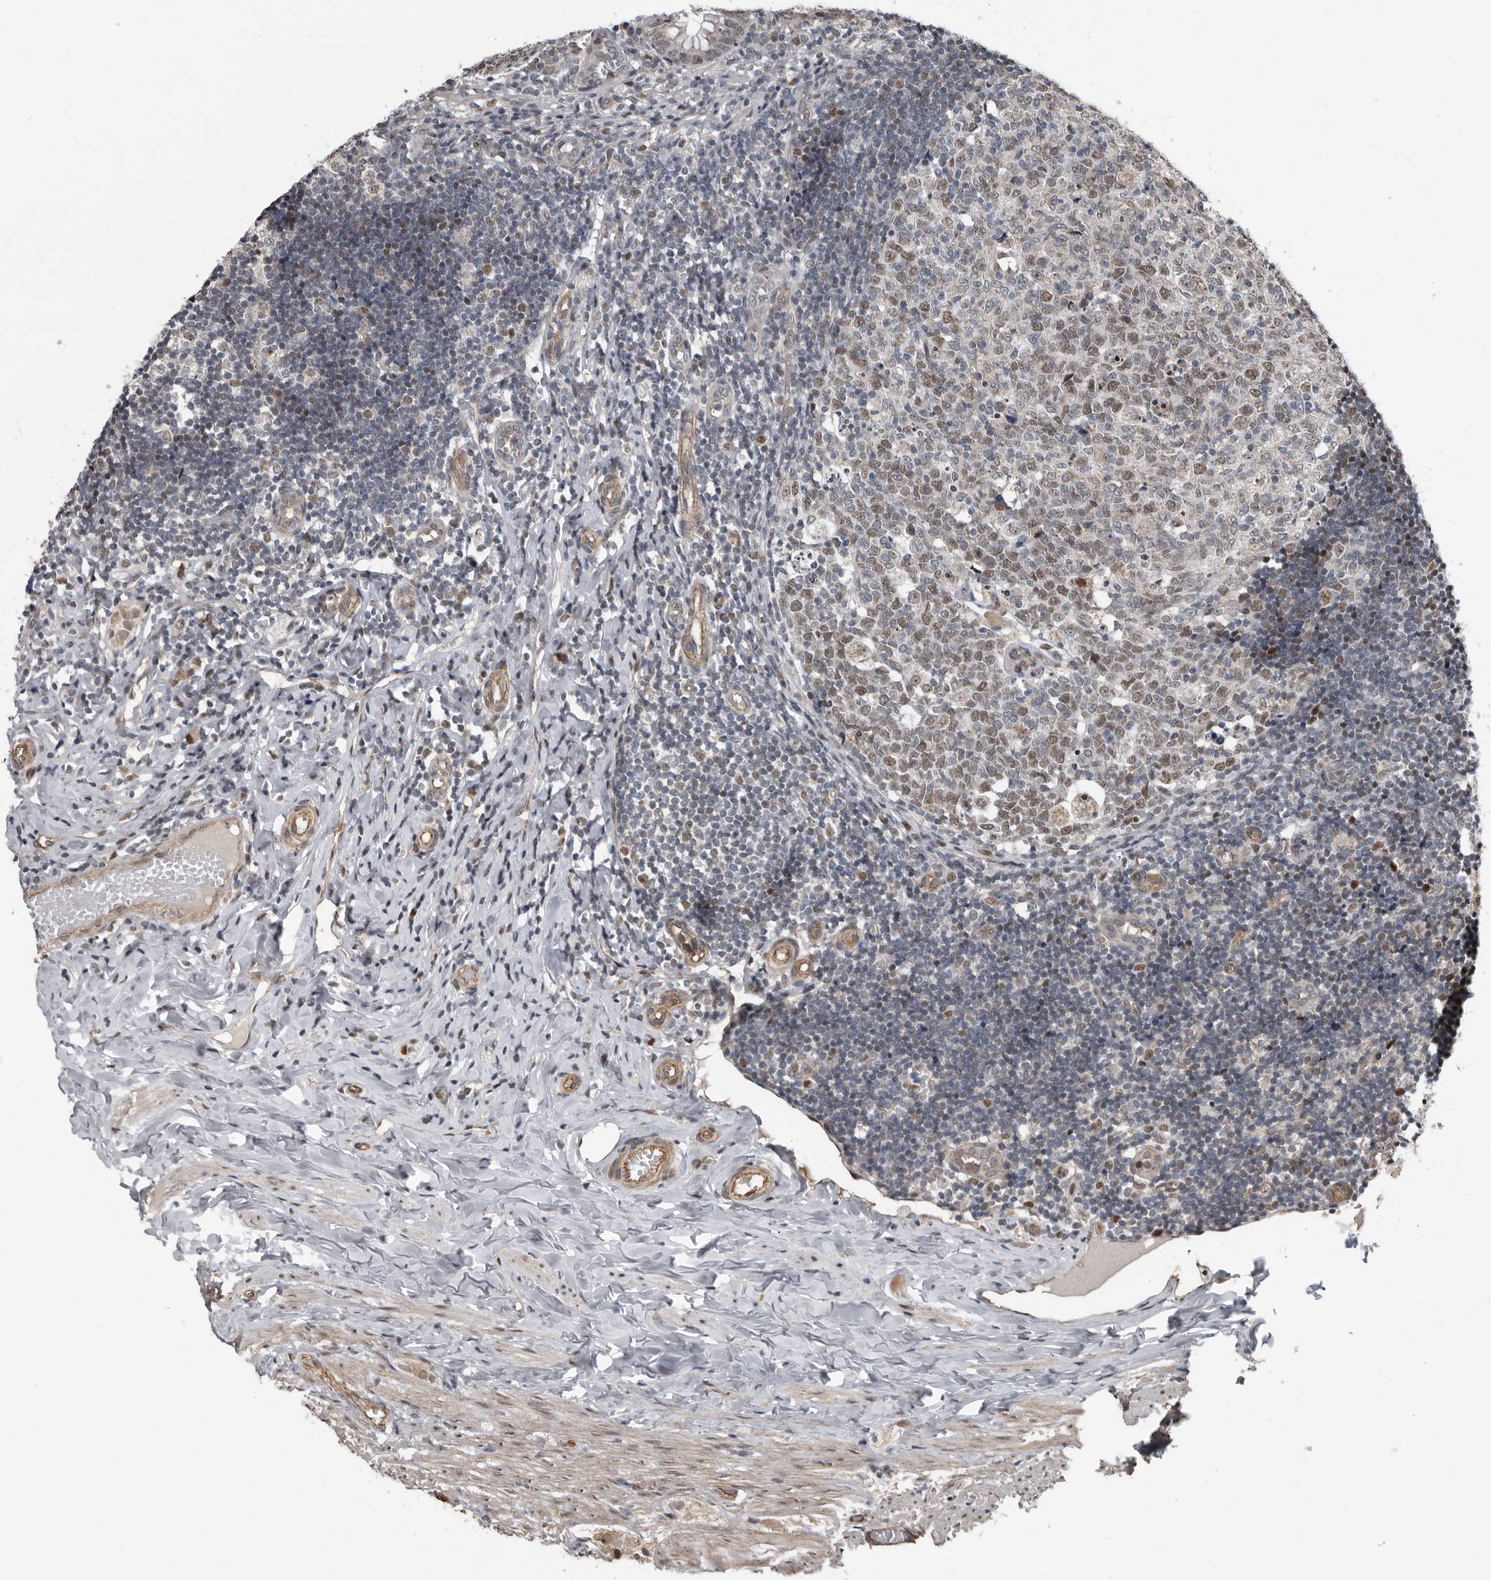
{"staining": {"intensity": "moderate", "quantity": ">75%", "location": "nuclear"}, "tissue": "appendix", "cell_type": "Glandular cells", "image_type": "normal", "snomed": [{"axis": "morphology", "description": "Normal tissue, NOS"}, {"axis": "topography", "description": "Appendix"}], "caption": "Normal appendix was stained to show a protein in brown. There is medium levels of moderate nuclear staining in about >75% of glandular cells. The protein of interest is stained brown, and the nuclei are stained in blue (DAB (3,3'-diaminobenzidine) IHC with brightfield microscopy, high magnification).", "gene": "CHD1L", "patient": {"sex": "male", "age": 8}}